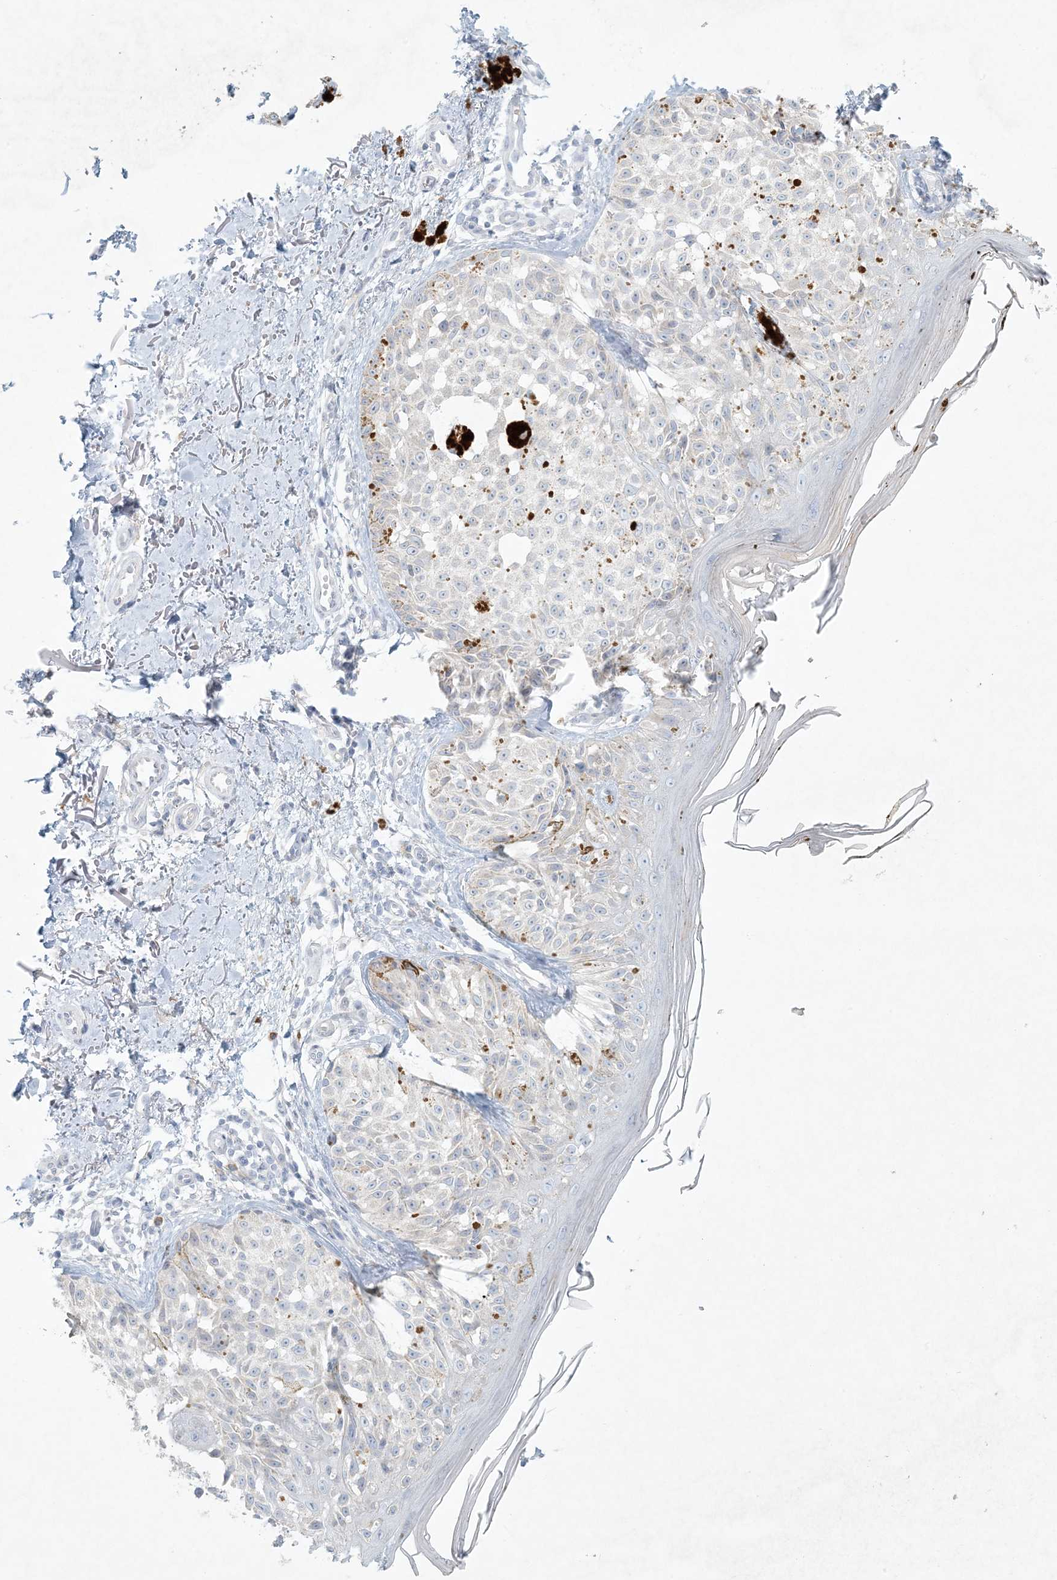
{"staining": {"intensity": "negative", "quantity": "none", "location": "none"}, "tissue": "melanoma", "cell_type": "Tumor cells", "image_type": "cancer", "snomed": [{"axis": "morphology", "description": "Malignant melanoma, NOS"}, {"axis": "topography", "description": "Skin"}], "caption": "Immunohistochemistry micrograph of malignant melanoma stained for a protein (brown), which displays no positivity in tumor cells.", "gene": "ZNF385D", "patient": {"sex": "female", "age": 50}}